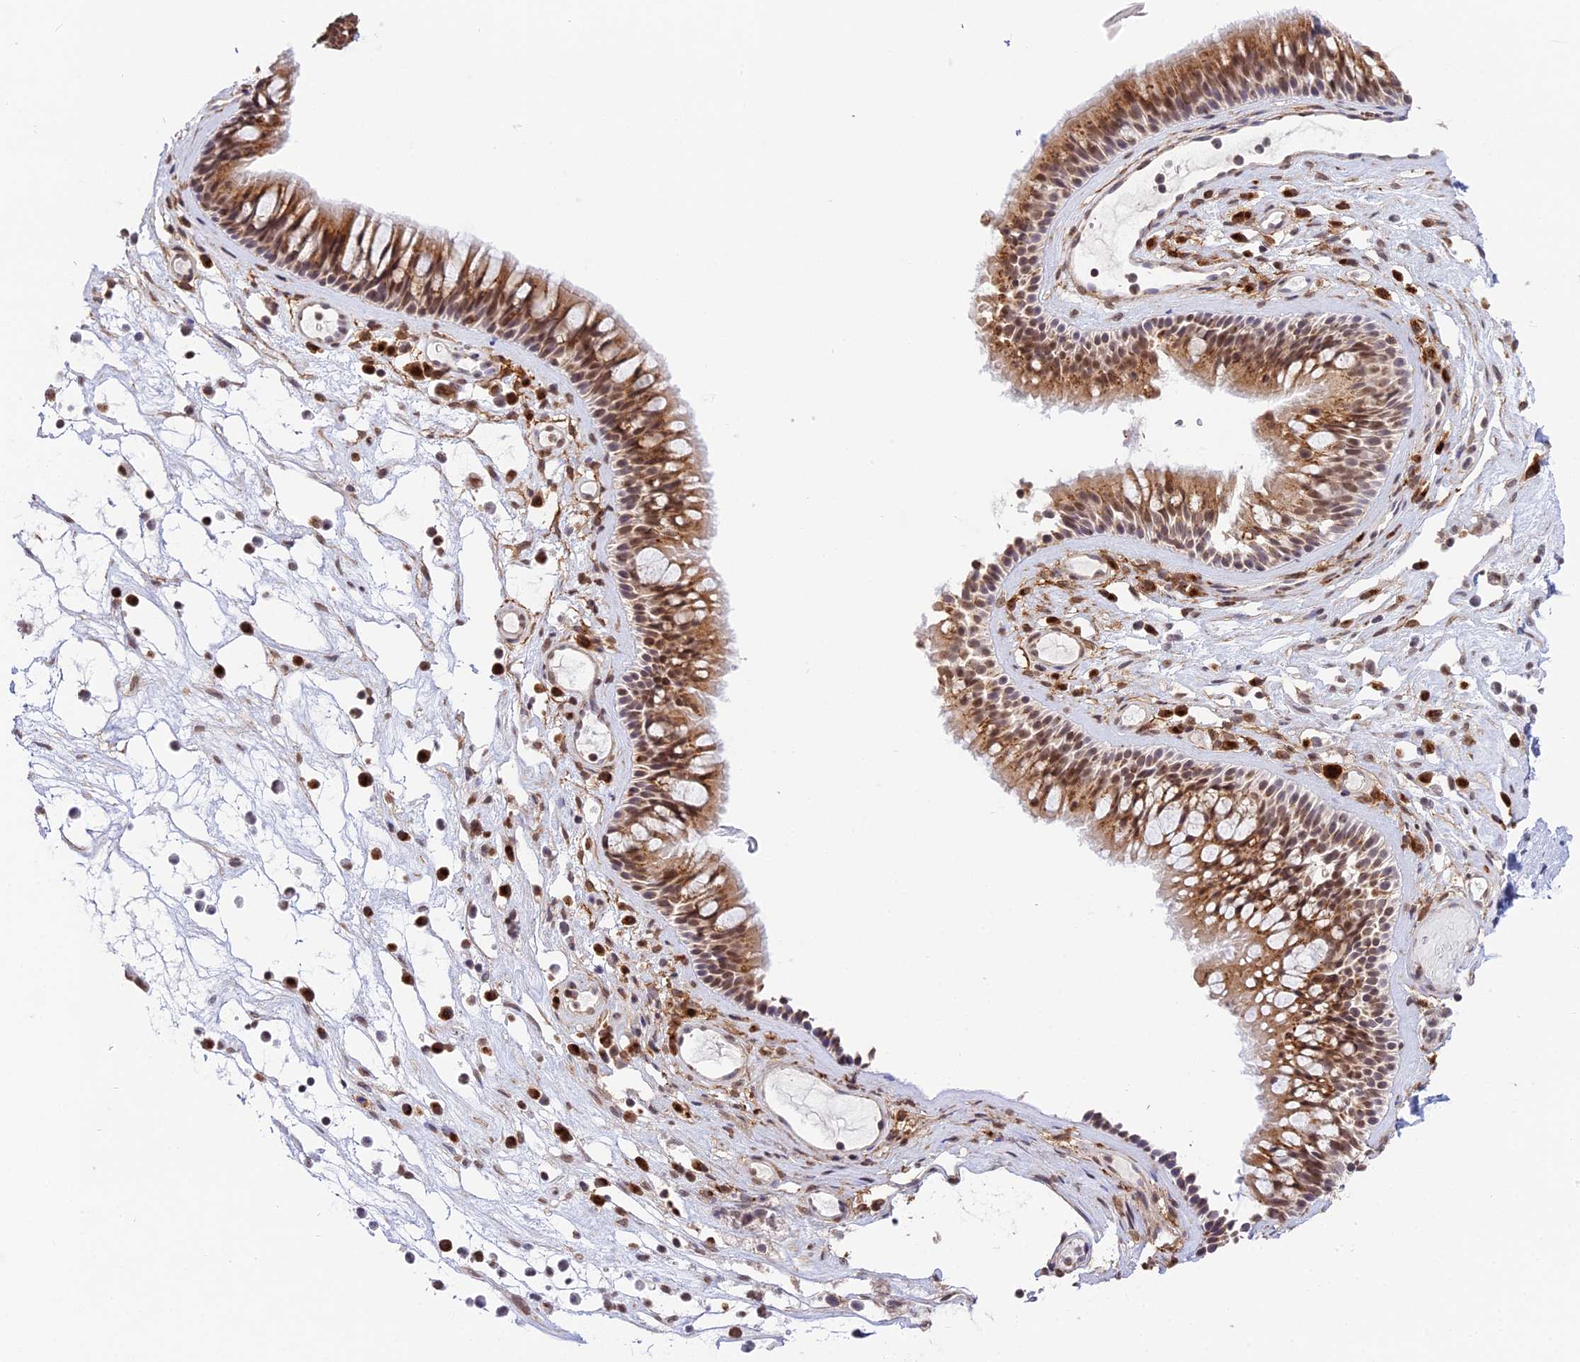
{"staining": {"intensity": "moderate", "quantity": ">75%", "location": "cytoplasmic/membranous,nuclear"}, "tissue": "nasopharynx", "cell_type": "Respiratory epithelial cells", "image_type": "normal", "snomed": [{"axis": "morphology", "description": "Normal tissue, NOS"}, {"axis": "morphology", "description": "Inflammation, NOS"}, {"axis": "morphology", "description": "Malignant melanoma, Metastatic site"}, {"axis": "topography", "description": "Nasopharynx"}], "caption": "A brown stain labels moderate cytoplasmic/membranous,nuclear staining of a protein in respiratory epithelial cells of normal human nasopharynx. The protein is stained brown, and the nuclei are stained in blue (DAB (3,3'-diaminobenzidine) IHC with brightfield microscopy, high magnification).", "gene": "HEATR5B", "patient": {"sex": "male", "age": 70}}